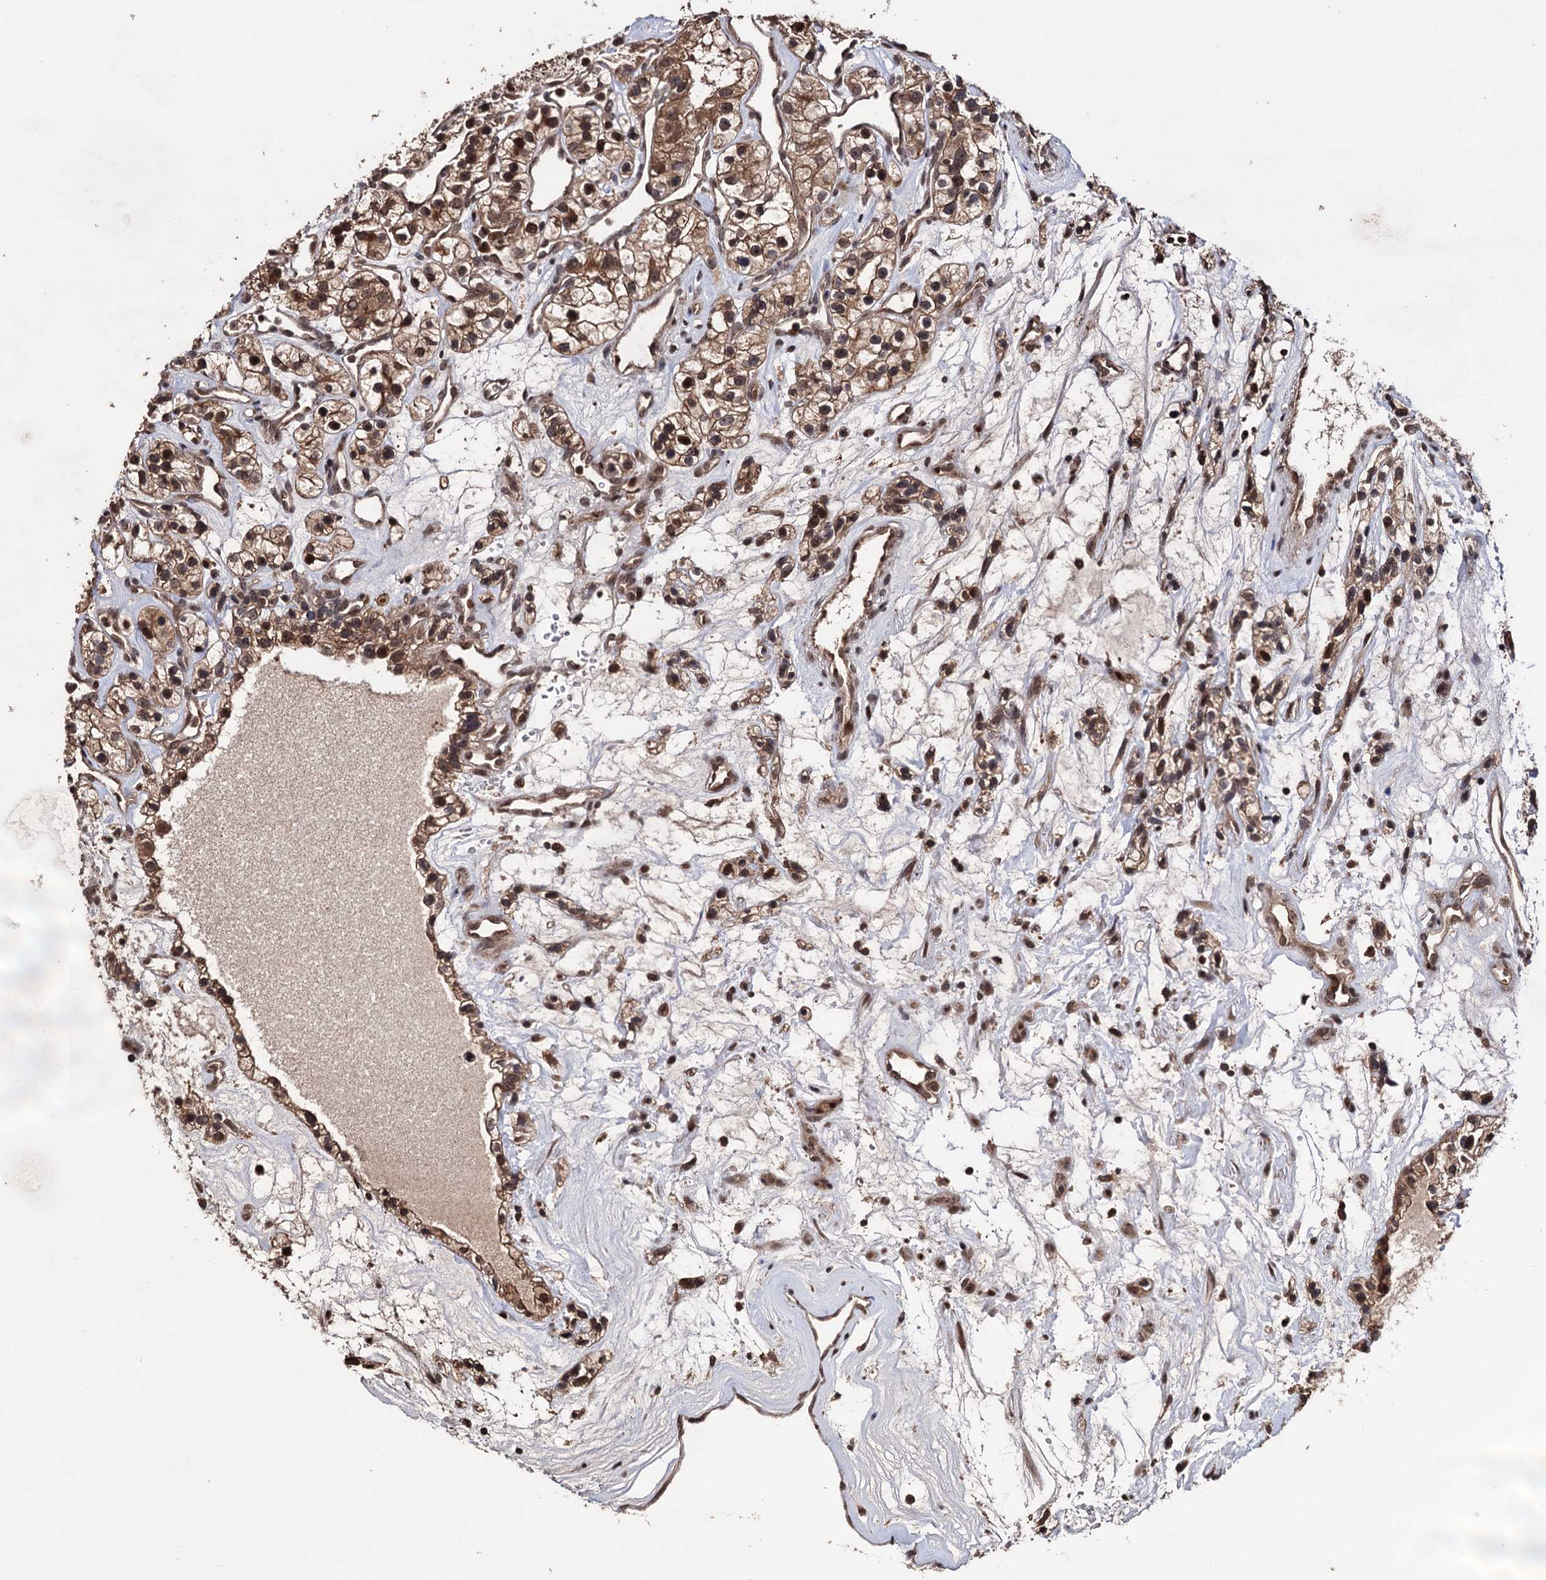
{"staining": {"intensity": "moderate", "quantity": ">75%", "location": "cytoplasmic/membranous,nuclear"}, "tissue": "renal cancer", "cell_type": "Tumor cells", "image_type": "cancer", "snomed": [{"axis": "morphology", "description": "Adenocarcinoma, NOS"}, {"axis": "topography", "description": "Kidney"}], "caption": "Immunohistochemical staining of renal cancer (adenocarcinoma) displays moderate cytoplasmic/membranous and nuclear protein positivity in about >75% of tumor cells. The protein is shown in brown color, while the nuclei are stained blue.", "gene": "KLF5", "patient": {"sex": "female", "age": 57}}